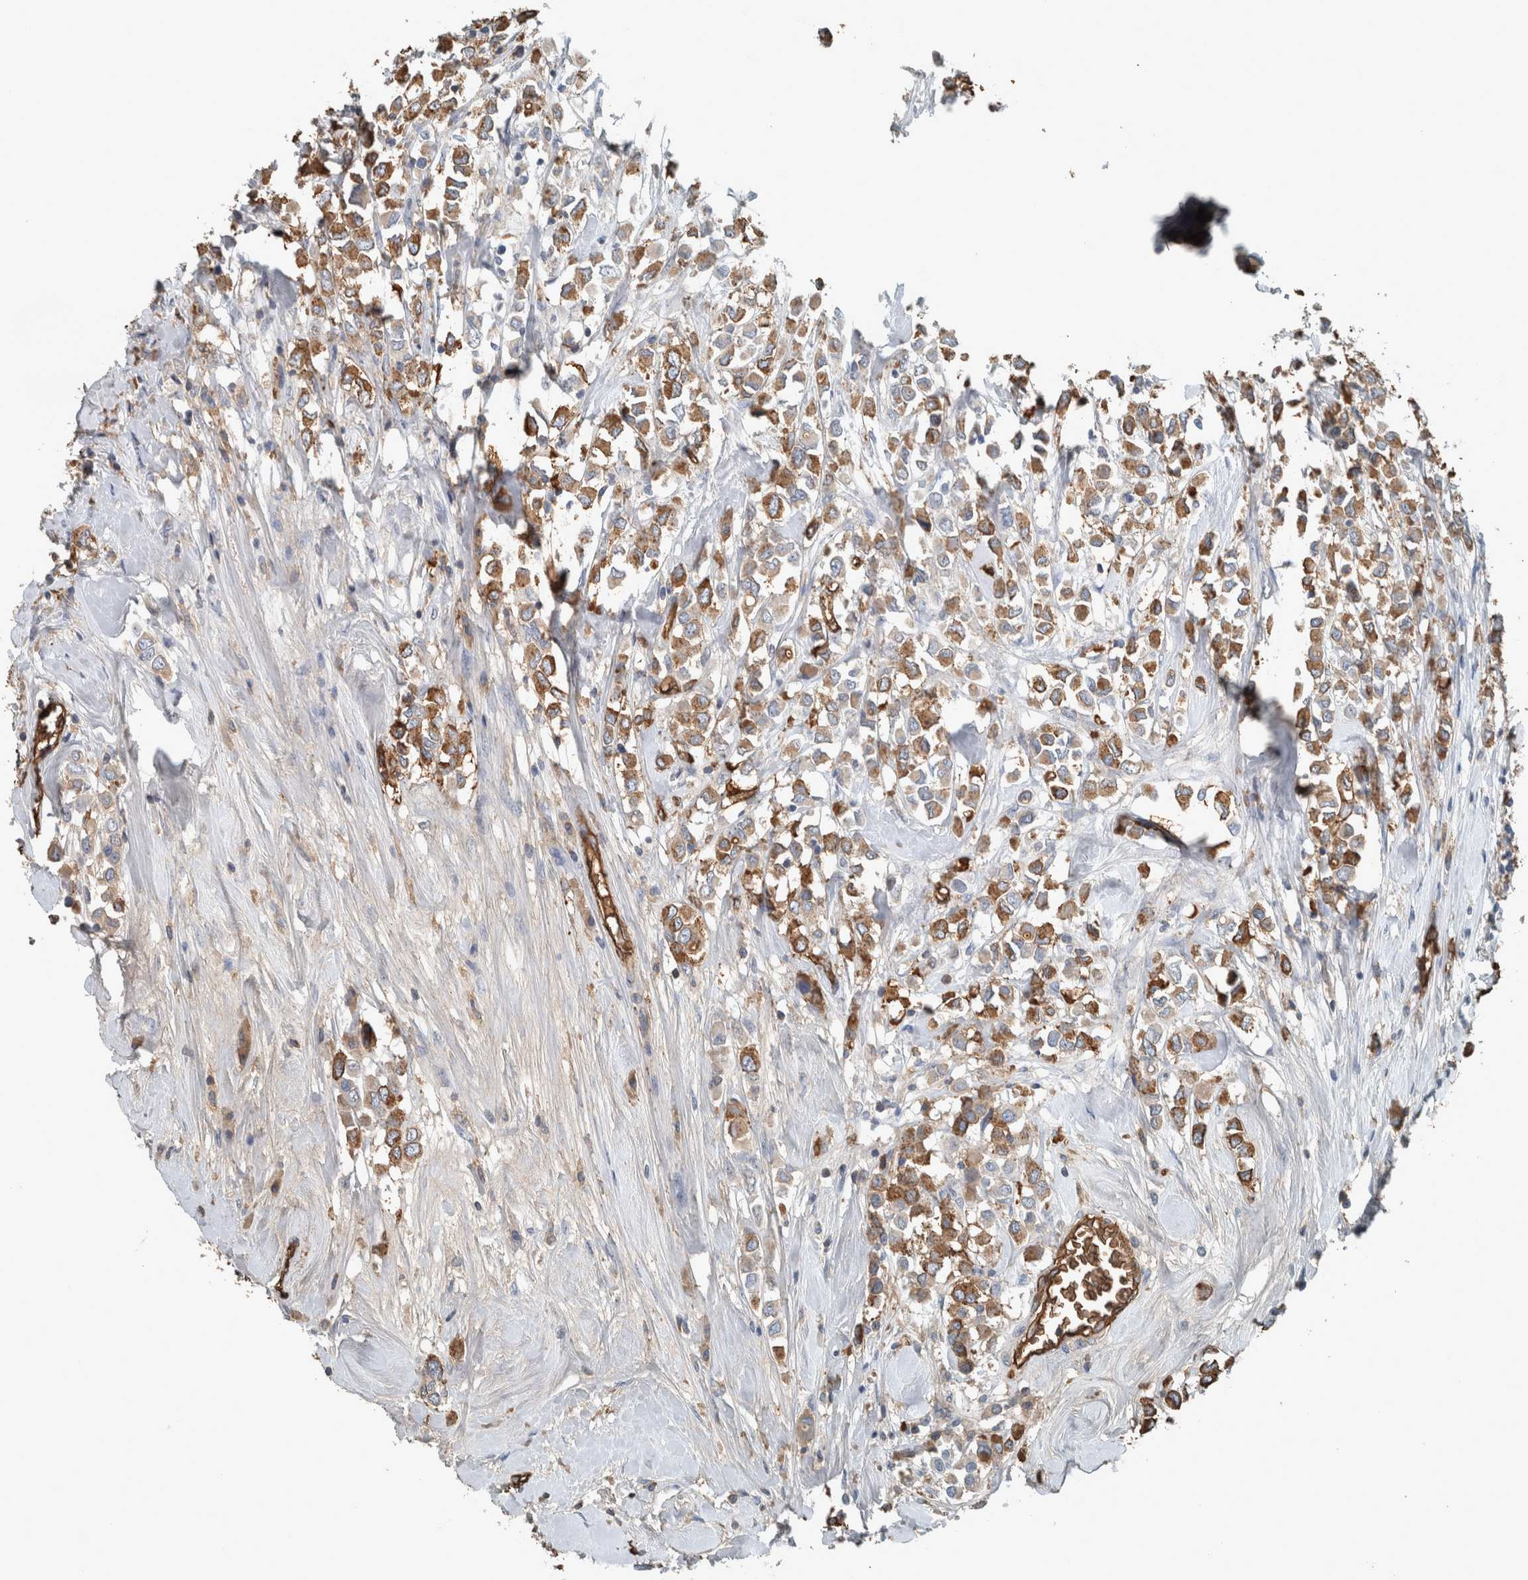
{"staining": {"intensity": "moderate", "quantity": ">75%", "location": "cytoplasmic/membranous"}, "tissue": "breast cancer", "cell_type": "Tumor cells", "image_type": "cancer", "snomed": [{"axis": "morphology", "description": "Duct carcinoma"}, {"axis": "topography", "description": "Breast"}], "caption": "Breast intraductal carcinoma stained for a protein demonstrates moderate cytoplasmic/membranous positivity in tumor cells. The staining was performed using DAB to visualize the protein expression in brown, while the nuclei were stained in blue with hematoxylin (Magnification: 20x).", "gene": "LBP", "patient": {"sex": "female", "age": 61}}